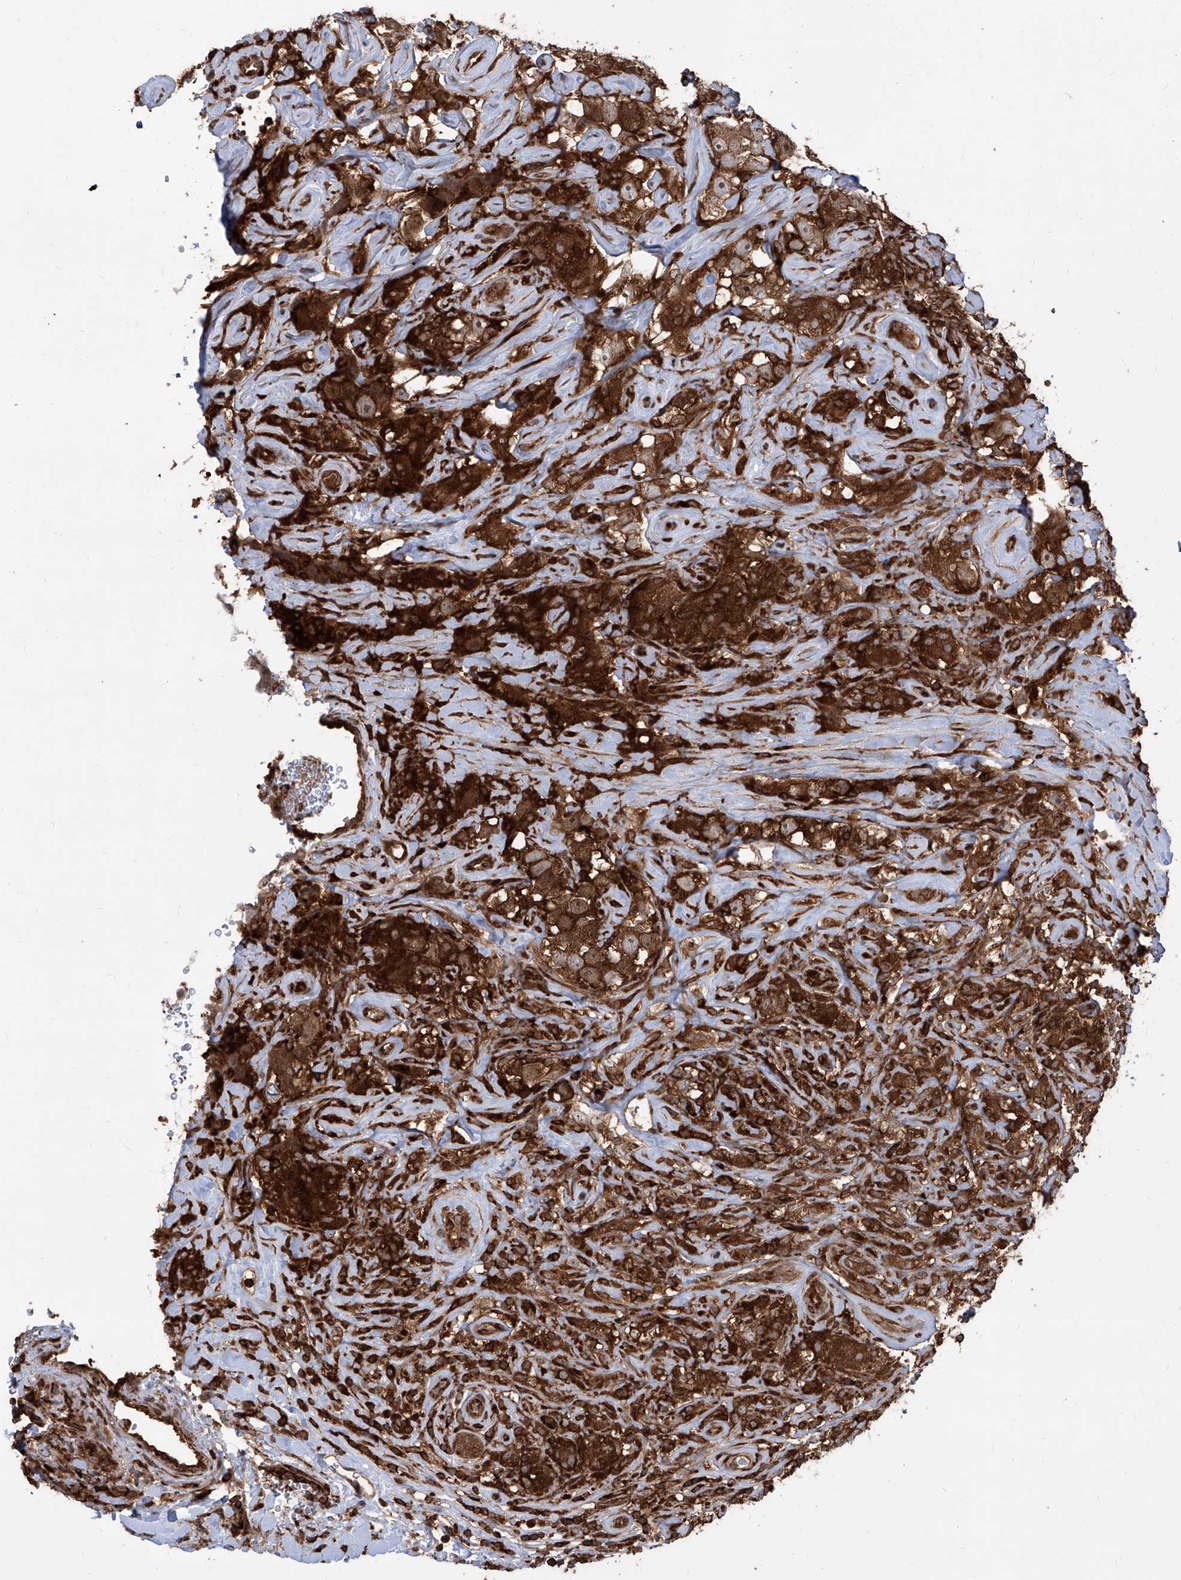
{"staining": {"intensity": "strong", "quantity": ">75%", "location": "cytoplasmic/membranous"}, "tissue": "testis cancer", "cell_type": "Tumor cells", "image_type": "cancer", "snomed": [{"axis": "morphology", "description": "Seminoma, NOS"}, {"axis": "topography", "description": "Testis"}], "caption": "Protein expression analysis of human testis seminoma reveals strong cytoplasmic/membranous positivity in about >75% of tumor cells.", "gene": "MAGED2", "patient": {"sex": "male", "age": 49}}